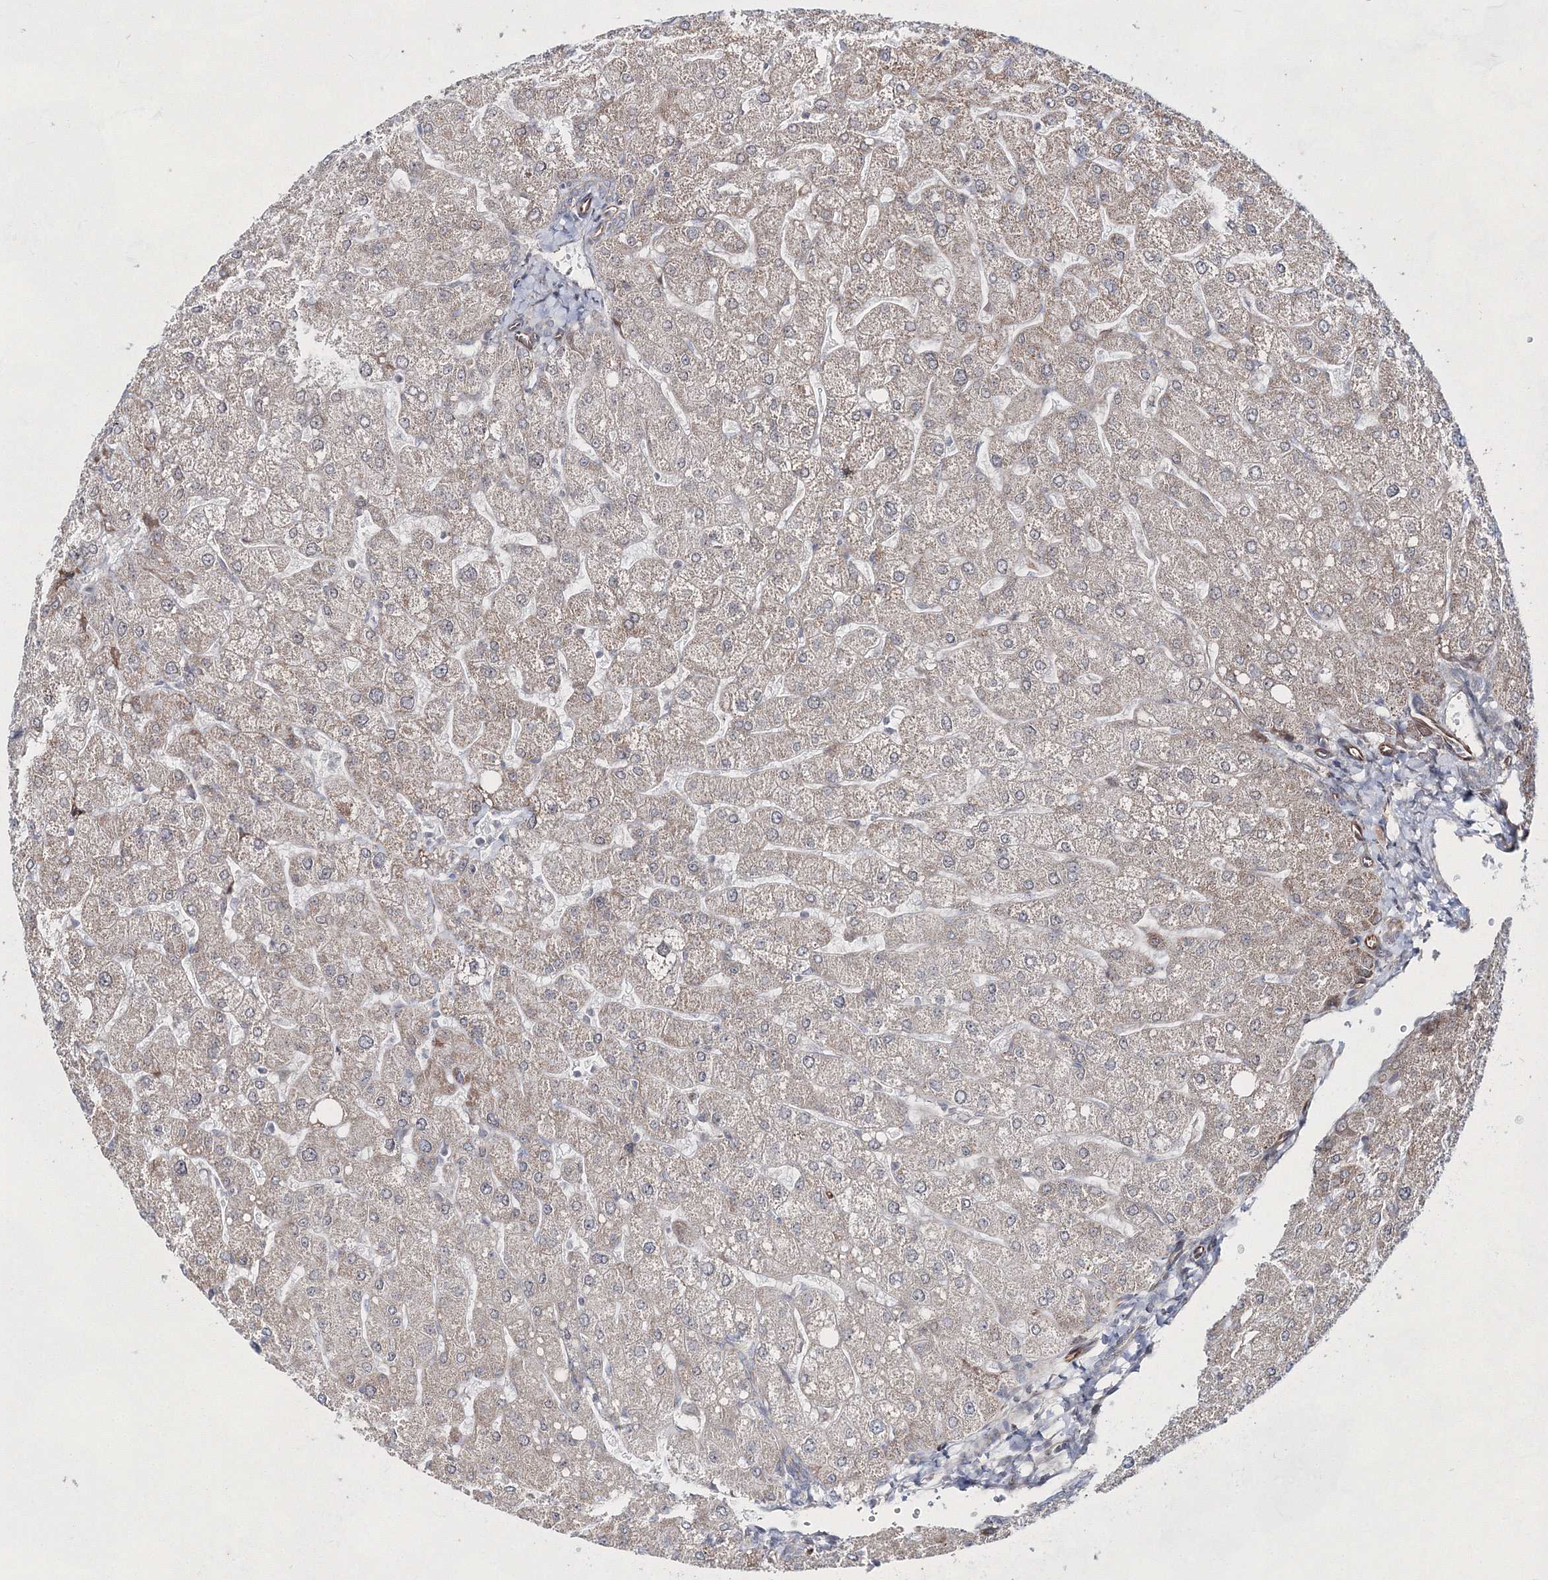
{"staining": {"intensity": "negative", "quantity": "none", "location": "none"}, "tissue": "liver", "cell_type": "Cholangiocytes", "image_type": "normal", "snomed": [{"axis": "morphology", "description": "Normal tissue, NOS"}, {"axis": "topography", "description": "Liver"}], "caption": "Normal liver was stained to show a protein in brown. There is no significant positivity in cholangiocytes. (Brightfield microscopy of DAB immunohistochemistry (IHC) at high magnification).", "gene": "SNIP1", "patient": {"sex": "male", "age": 55}}